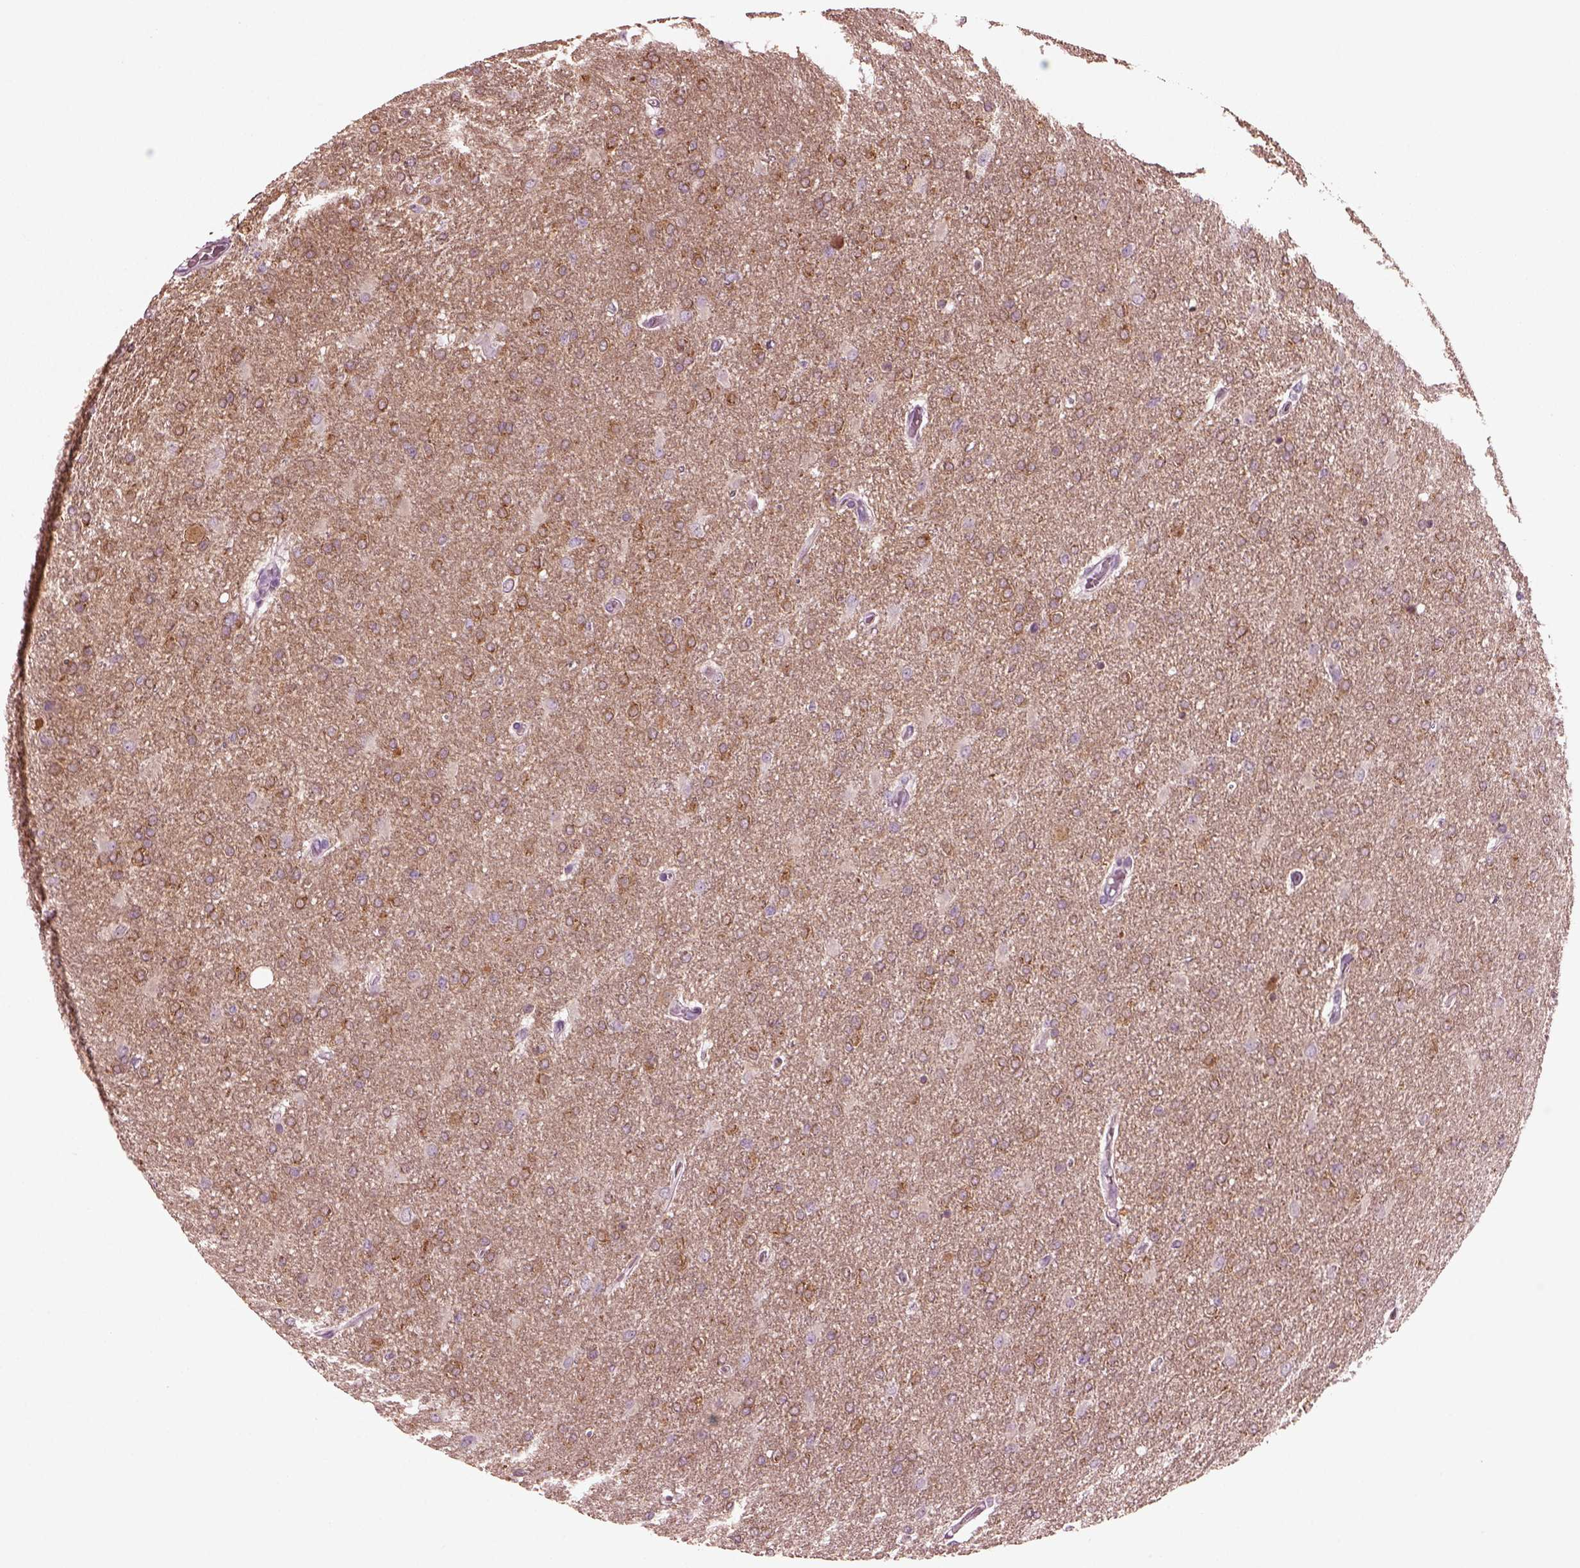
{"staining": {"intensity": "strong", "quantity": ">75%", "location": "cytoplasmic/membranous"}, "tissue": "glioma", "cell_type": "Tumor cells", "image_type": "cancer", "snomed": [{"axis": "morphology", "description": "Glioma, malignant, High grade"}, {"axis": "topography", "description": "Cerebral cortex"}], "caption": "Protein positivity by immunohistochemistry shows strong cytoplasmic/membranous expression in about >75% of tumor cells in malignant high-grade glioma.", "gene": "GRM6", "patient": {"sex": "male", "age": 70}}